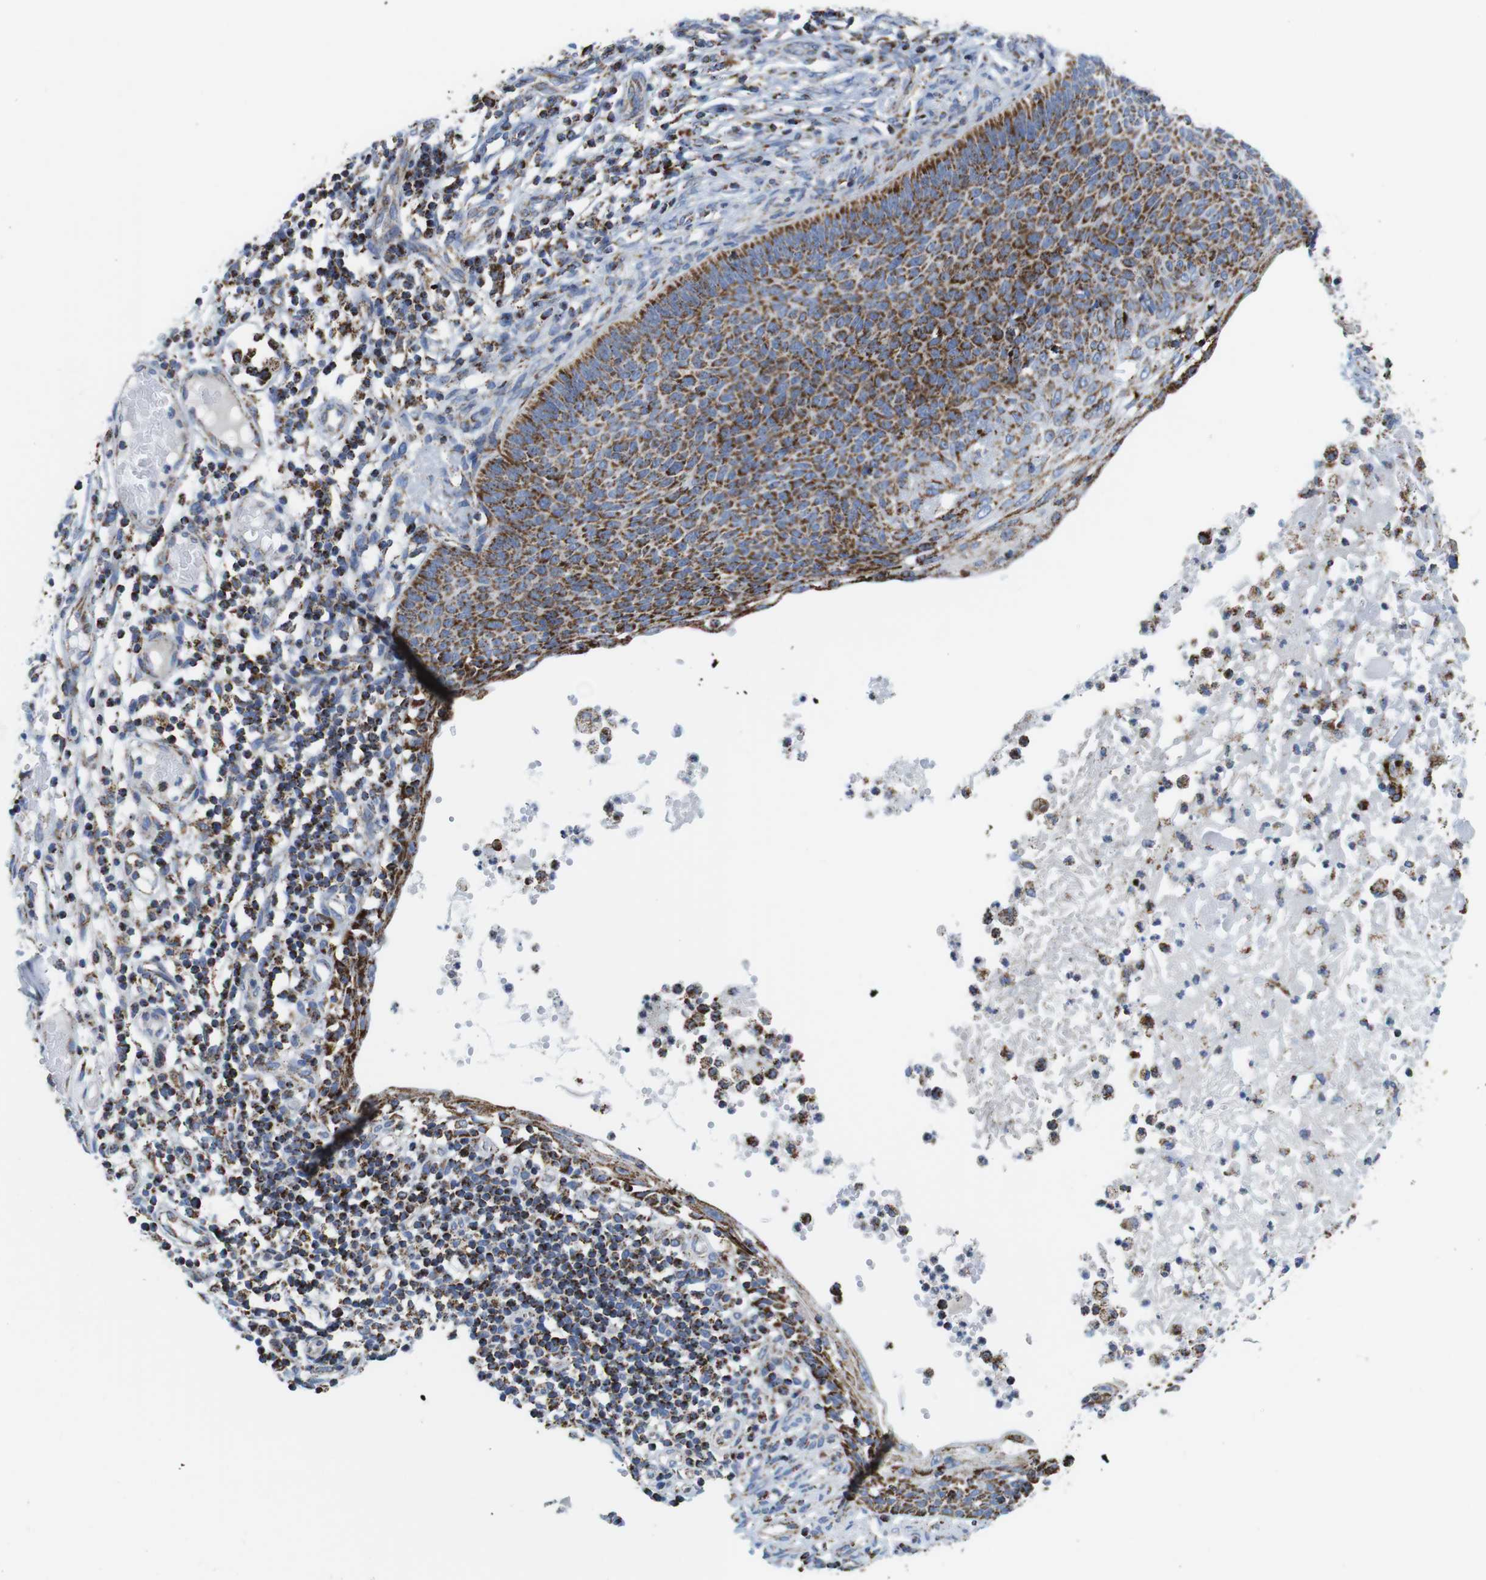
{"staining": {"intensity": "moderate", "quantity": ">75%", "location": "cytoplasmic/membranous"}, "tissue": "skin cancer", "cell_type": "Tumor cells", "image_type": "cancer", "snomed": [{"axis": "morphology", "description": "Normal tissue, NOS"}, {"axis": "morphology", "description": "Basal cell carcinoma"}, {"axis": "topography", "description": "Skin"}], "caption": "Skin cancer (basal cell carcinoma) stained with a brown dye displays moderate cytoplasmic/membranous positive expression in about >75% of tumor cells.", "gene": "ATP5PO", "patient": {"sex": "male", "age": 87}}